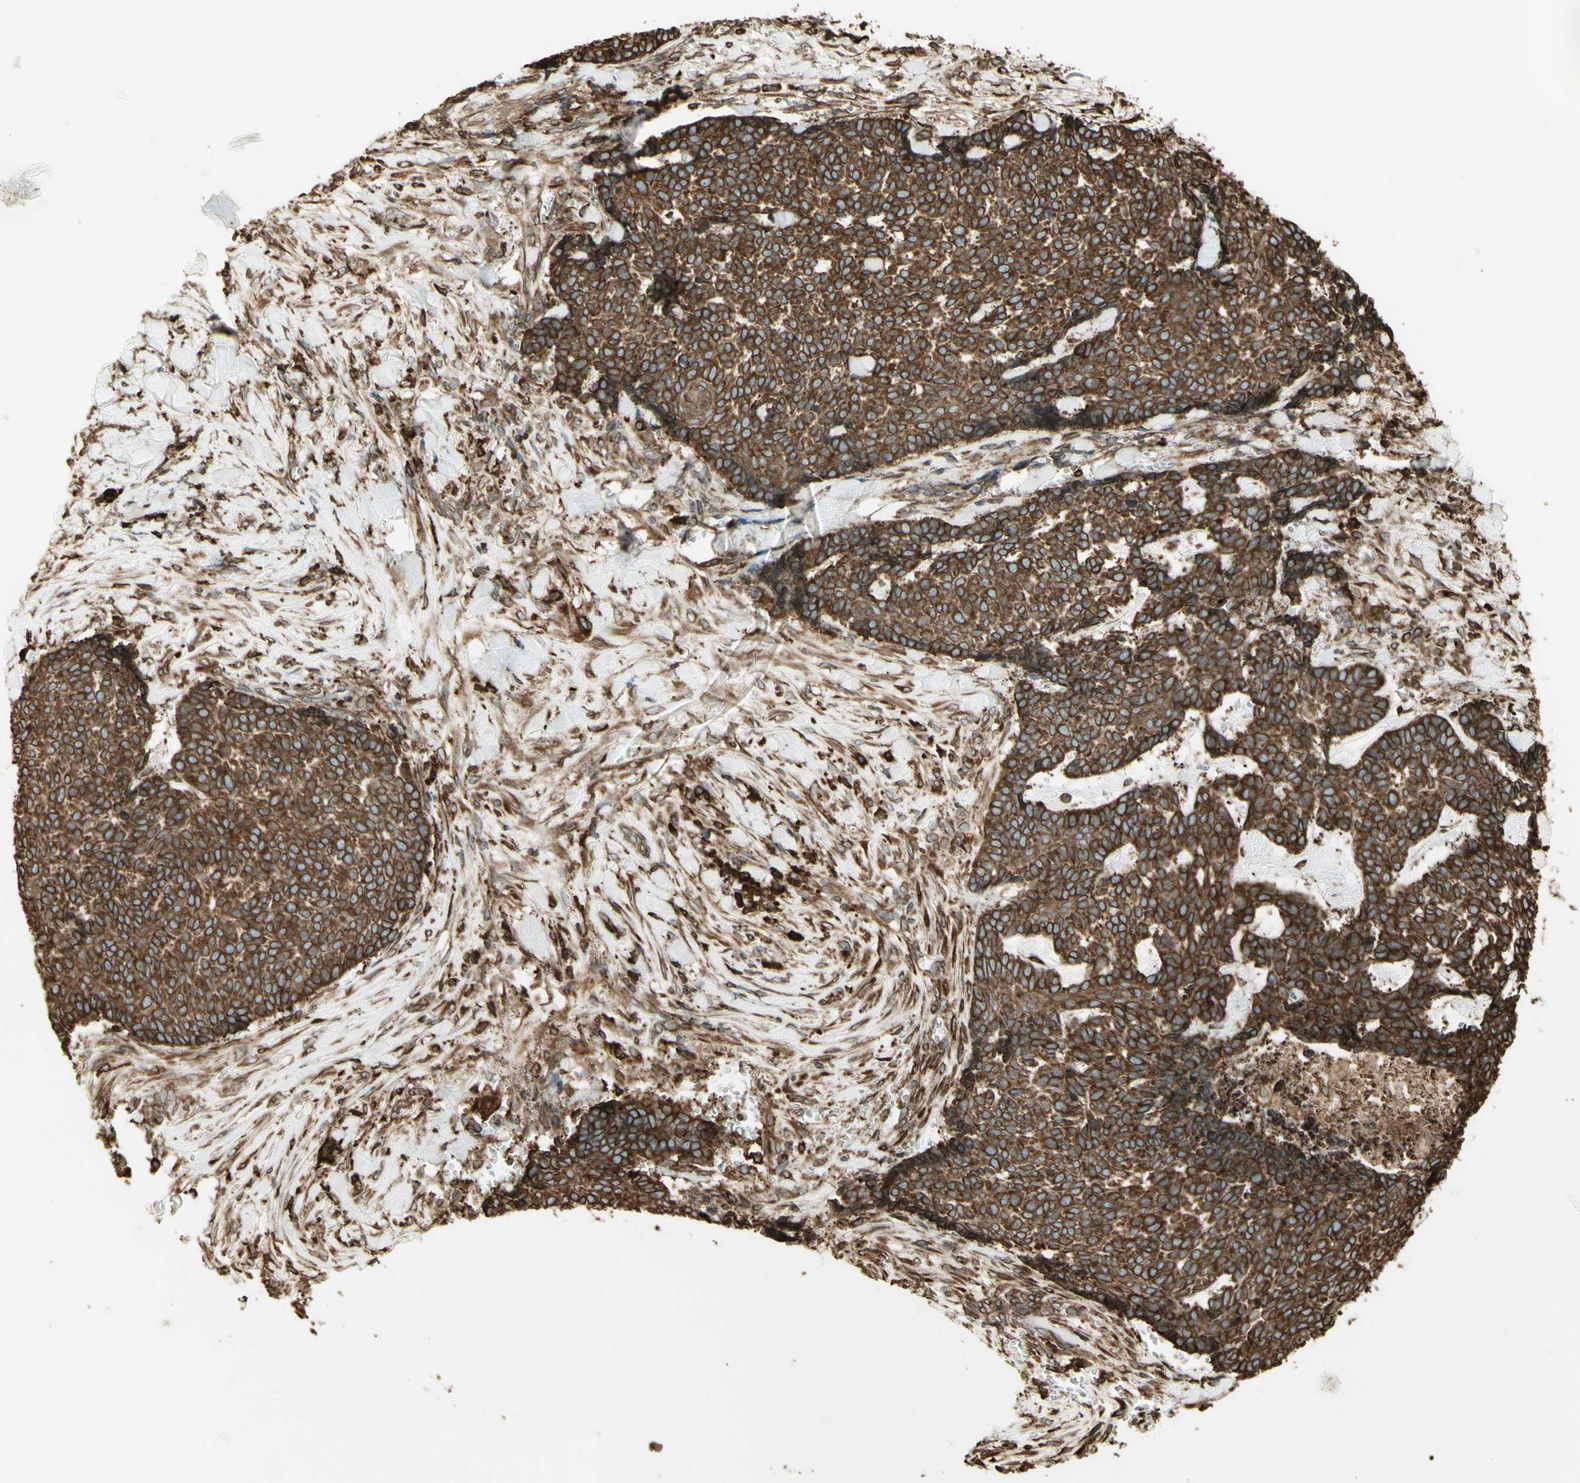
{"staining": {"intensity": "strong", "quantity": "25%-75%", "location": "cytoplasmic/membranous"}, "tissue": "skin cancer", "cell_type": "Tumor cells", "image_type": "cancer", "snomed": [{"axis": "morphology", "description": "Basal cell carcinoma"}, {"axis": "topography", "description": "Skin"}], "caption": "Basal cell carcinoma (skin) stained with DAB (3,3'-diaminobenzidine) IHC shows high levels of strong cytoplasmic/membranous expression in about 25%-75% of tumor cells.", "gene": "CANX", "patient": {"sex": "male", "age": 84}}